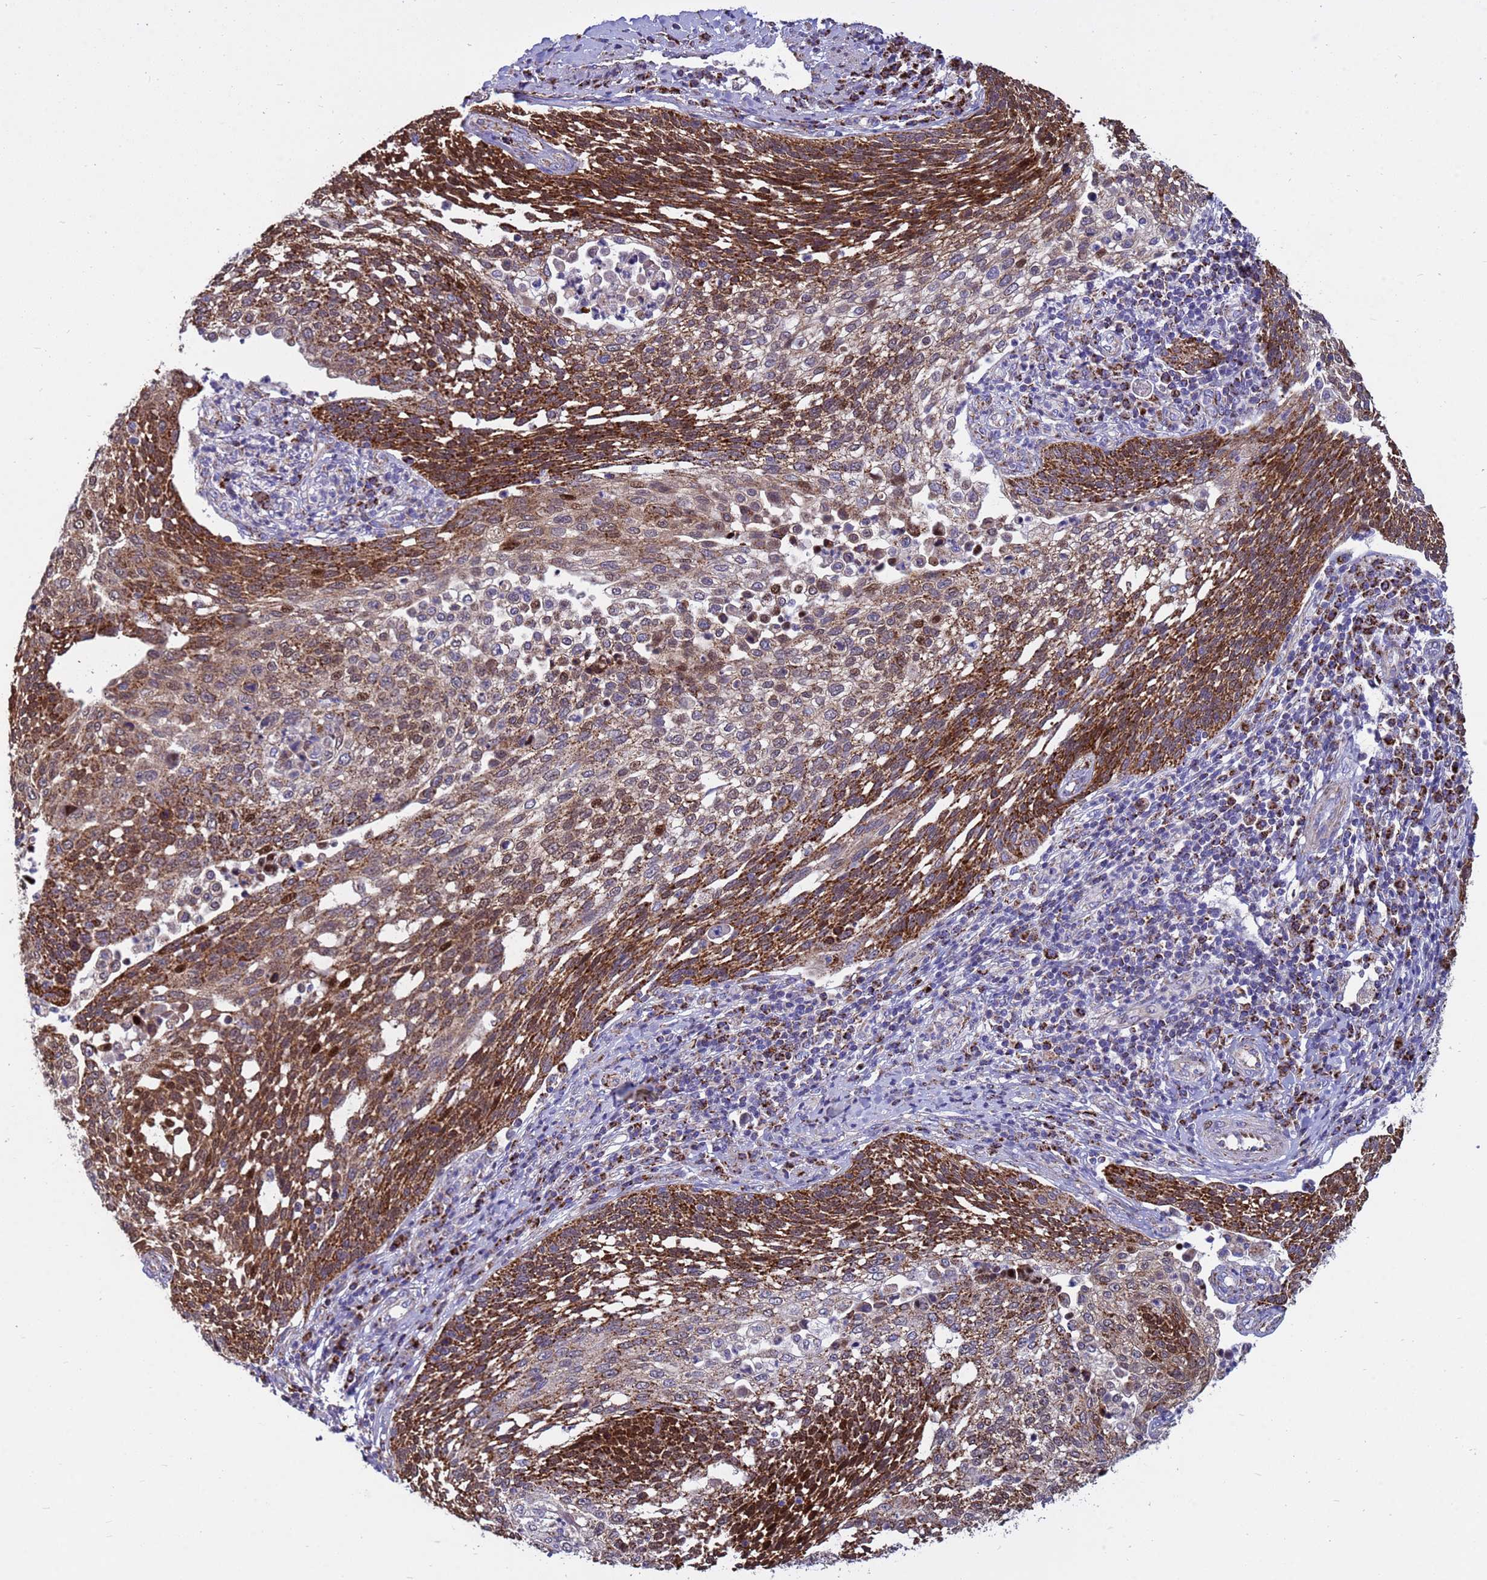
{"staining": {"intensity": "strong", "quantity": "25%-75%", "location": "cytoplasmic/membranous,nuclear"}, "tissue": "cervical cancer", "cell_type": "Tumor cells", "image_type": "cancer", "snomed": [{"axis": "morphology", "description": "Squamous cell carcinoma, NOS"}, {"axis": "topography", "description": "Cervix"}], "caption": "Immunohistochemistry (IHC) photomicrograph of human cervical squamous cell carcinoma stained for a protein (brown), which reveals high levels of strong cytoplasmic/membranous and nuclear positivity in about 25%-75% of tumor cells.", "gene": "TUBGCP3", "patient": {"sex": "female", "age": 34}}